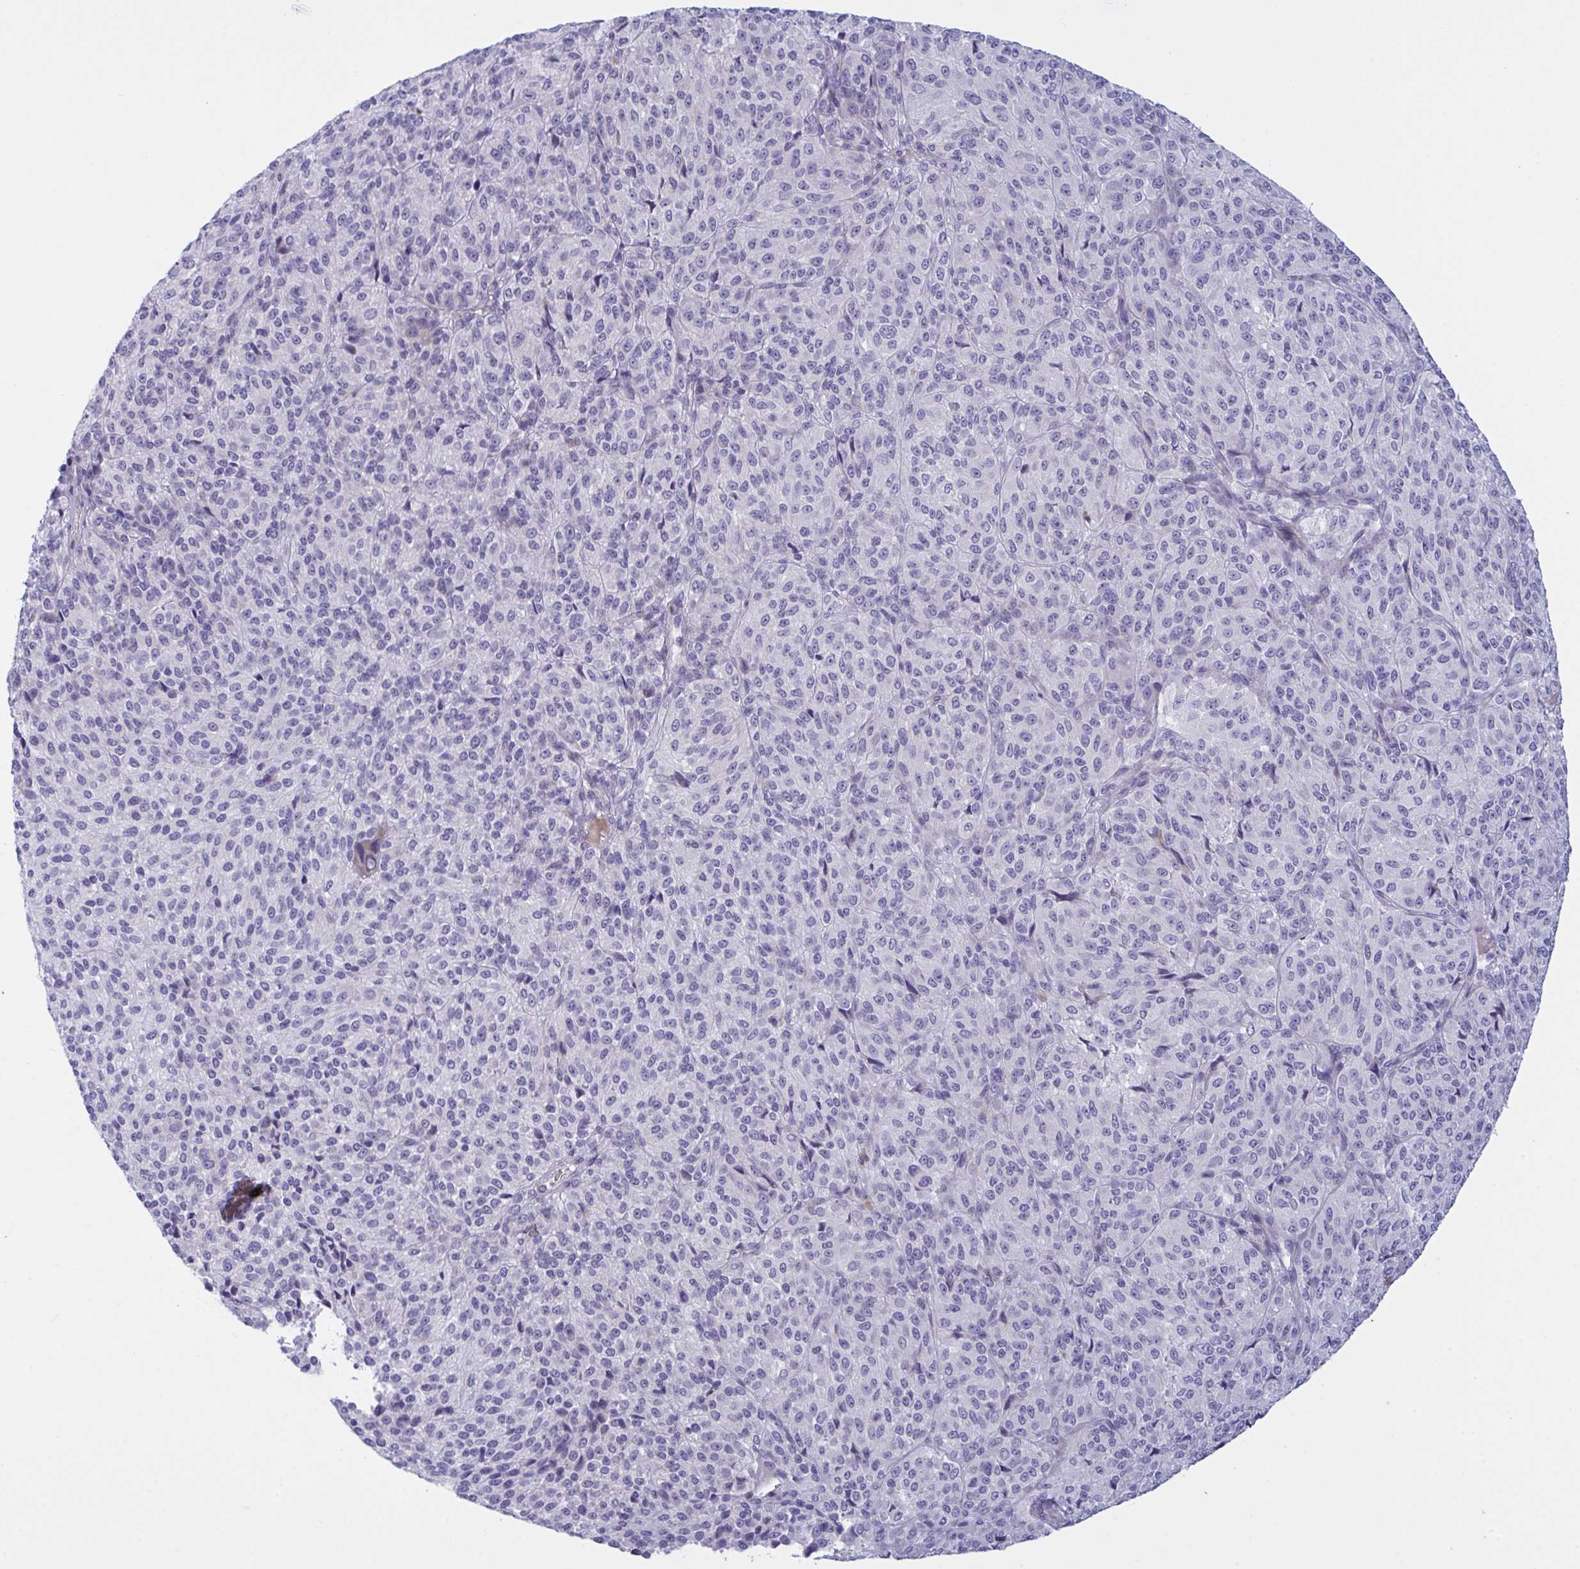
{"staining": {"intensity": "negative", "quantity": "none", "location": "none"}, "tissue": "melanoma", "cell_type": "Tumor cells", "image_type": "cancer", "snomed": [{"axis": "morphology", "description": "Malignant melanoma, Metastatic site"}, {"axis": "topography", "description": "Brain"}], "caption": "IHC histopathology image of melanoma stained for a protein (brown), which displays no staining in tumor cells. (DAB immunohistochemistry (IHC) with hematoxylin counter stain).", "gene": "ZNF684", "patient": {"sex": "female", "age": 56}}